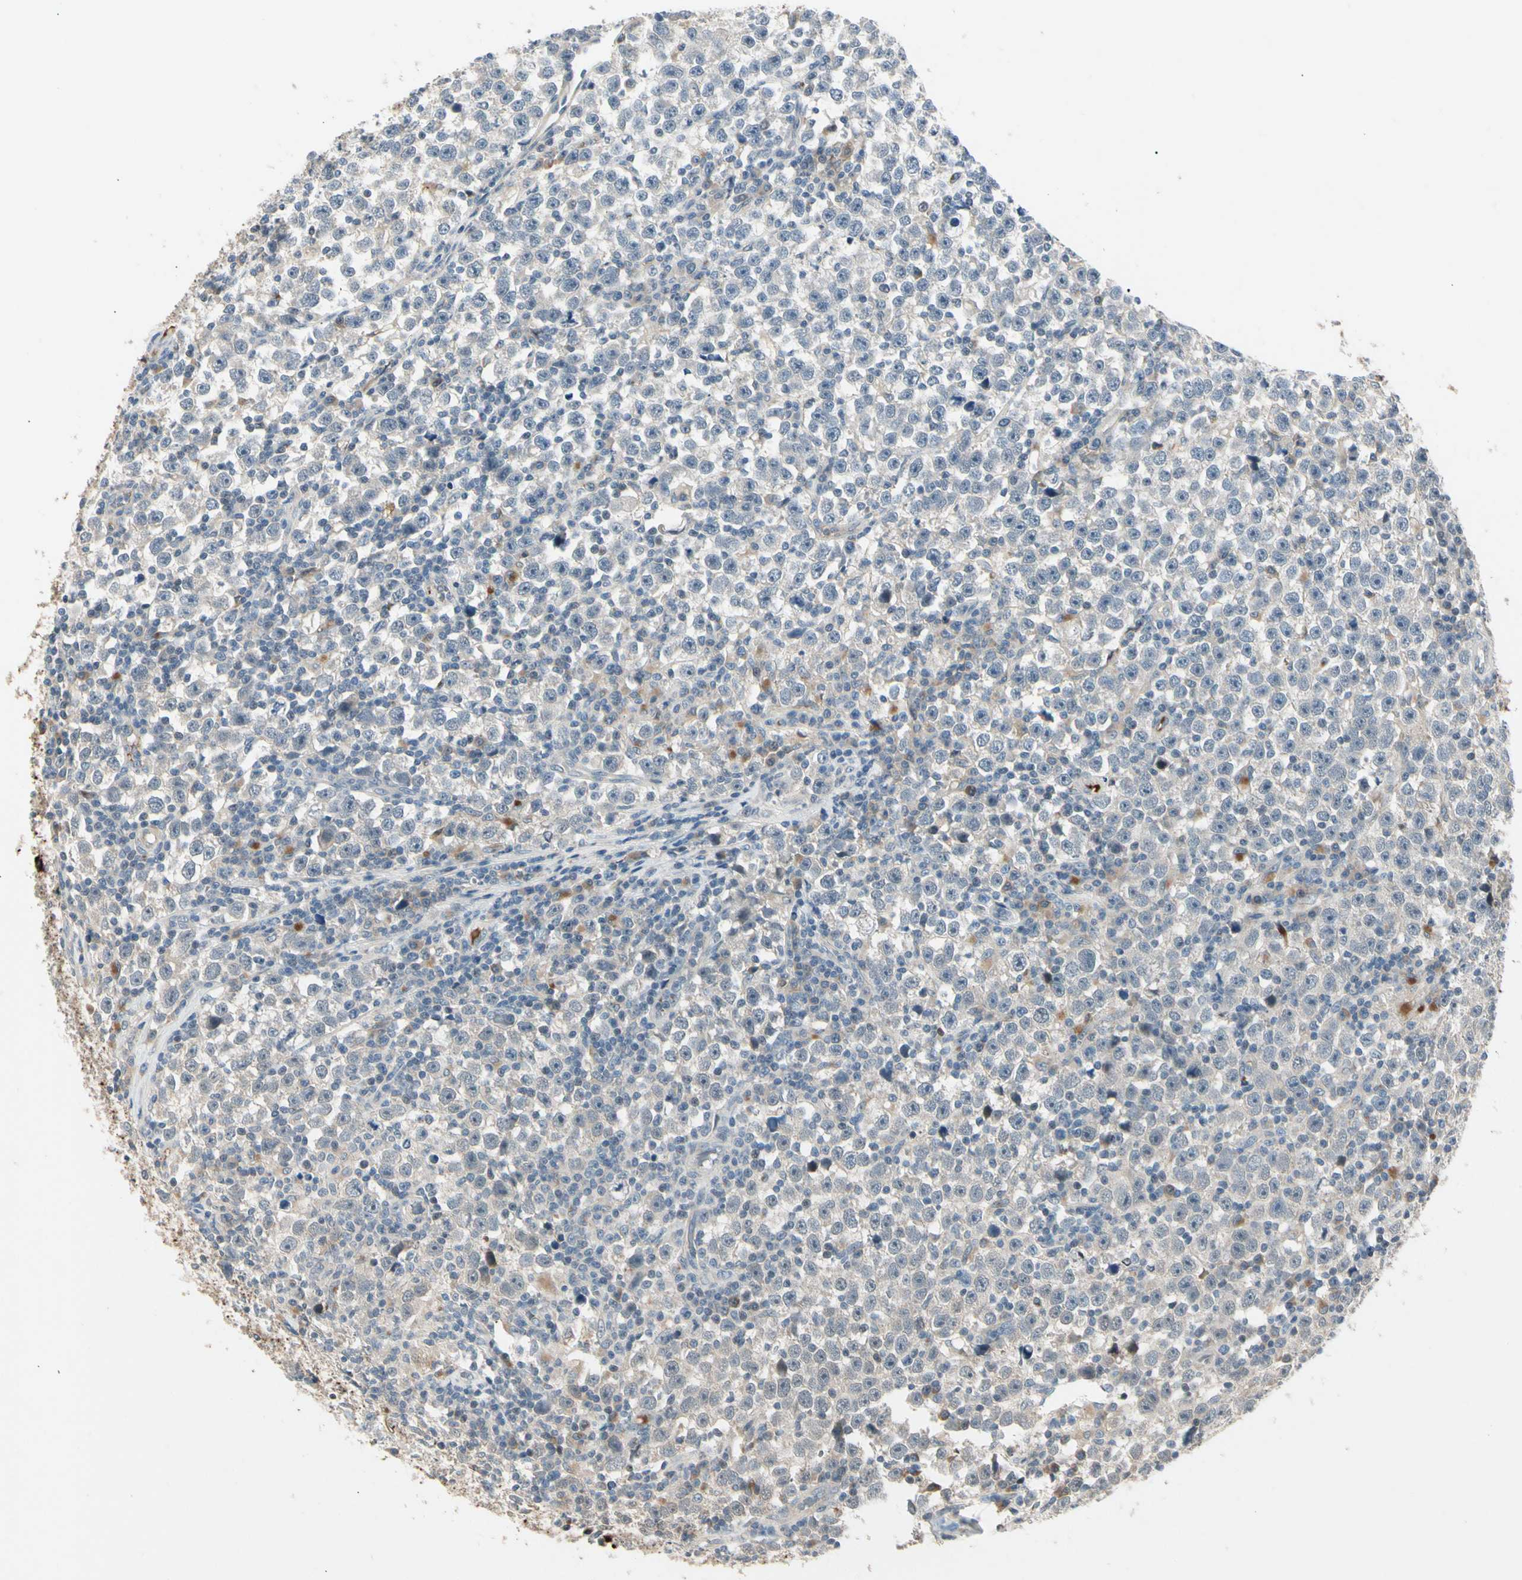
{"staining": {"intensity": "weak", "quantity": "<25%", "location": "cytoplasmic/membranous"}, "tissue": "testis cancer", "cell_type": "Tumor cells", "image_type": "cancer", "snomed": [{"axis": "morphology", "description": "Seminoma, NOS"}, {"axis": "topography", "description": "Testis"}], "caption": "This is a photomicrograph of immunohistochemistry (IHC) staining of testis seminoma, which shows no expression in tumor cells. (Stains: DAB (3,3'-diaminobenzidine) immunohistochemistry with hematoxylin counter stain, Microscopy: brightfield microscopy at high magnification).", "gene": "SKIL", "patient": {"sex": "male", "age": 43}}